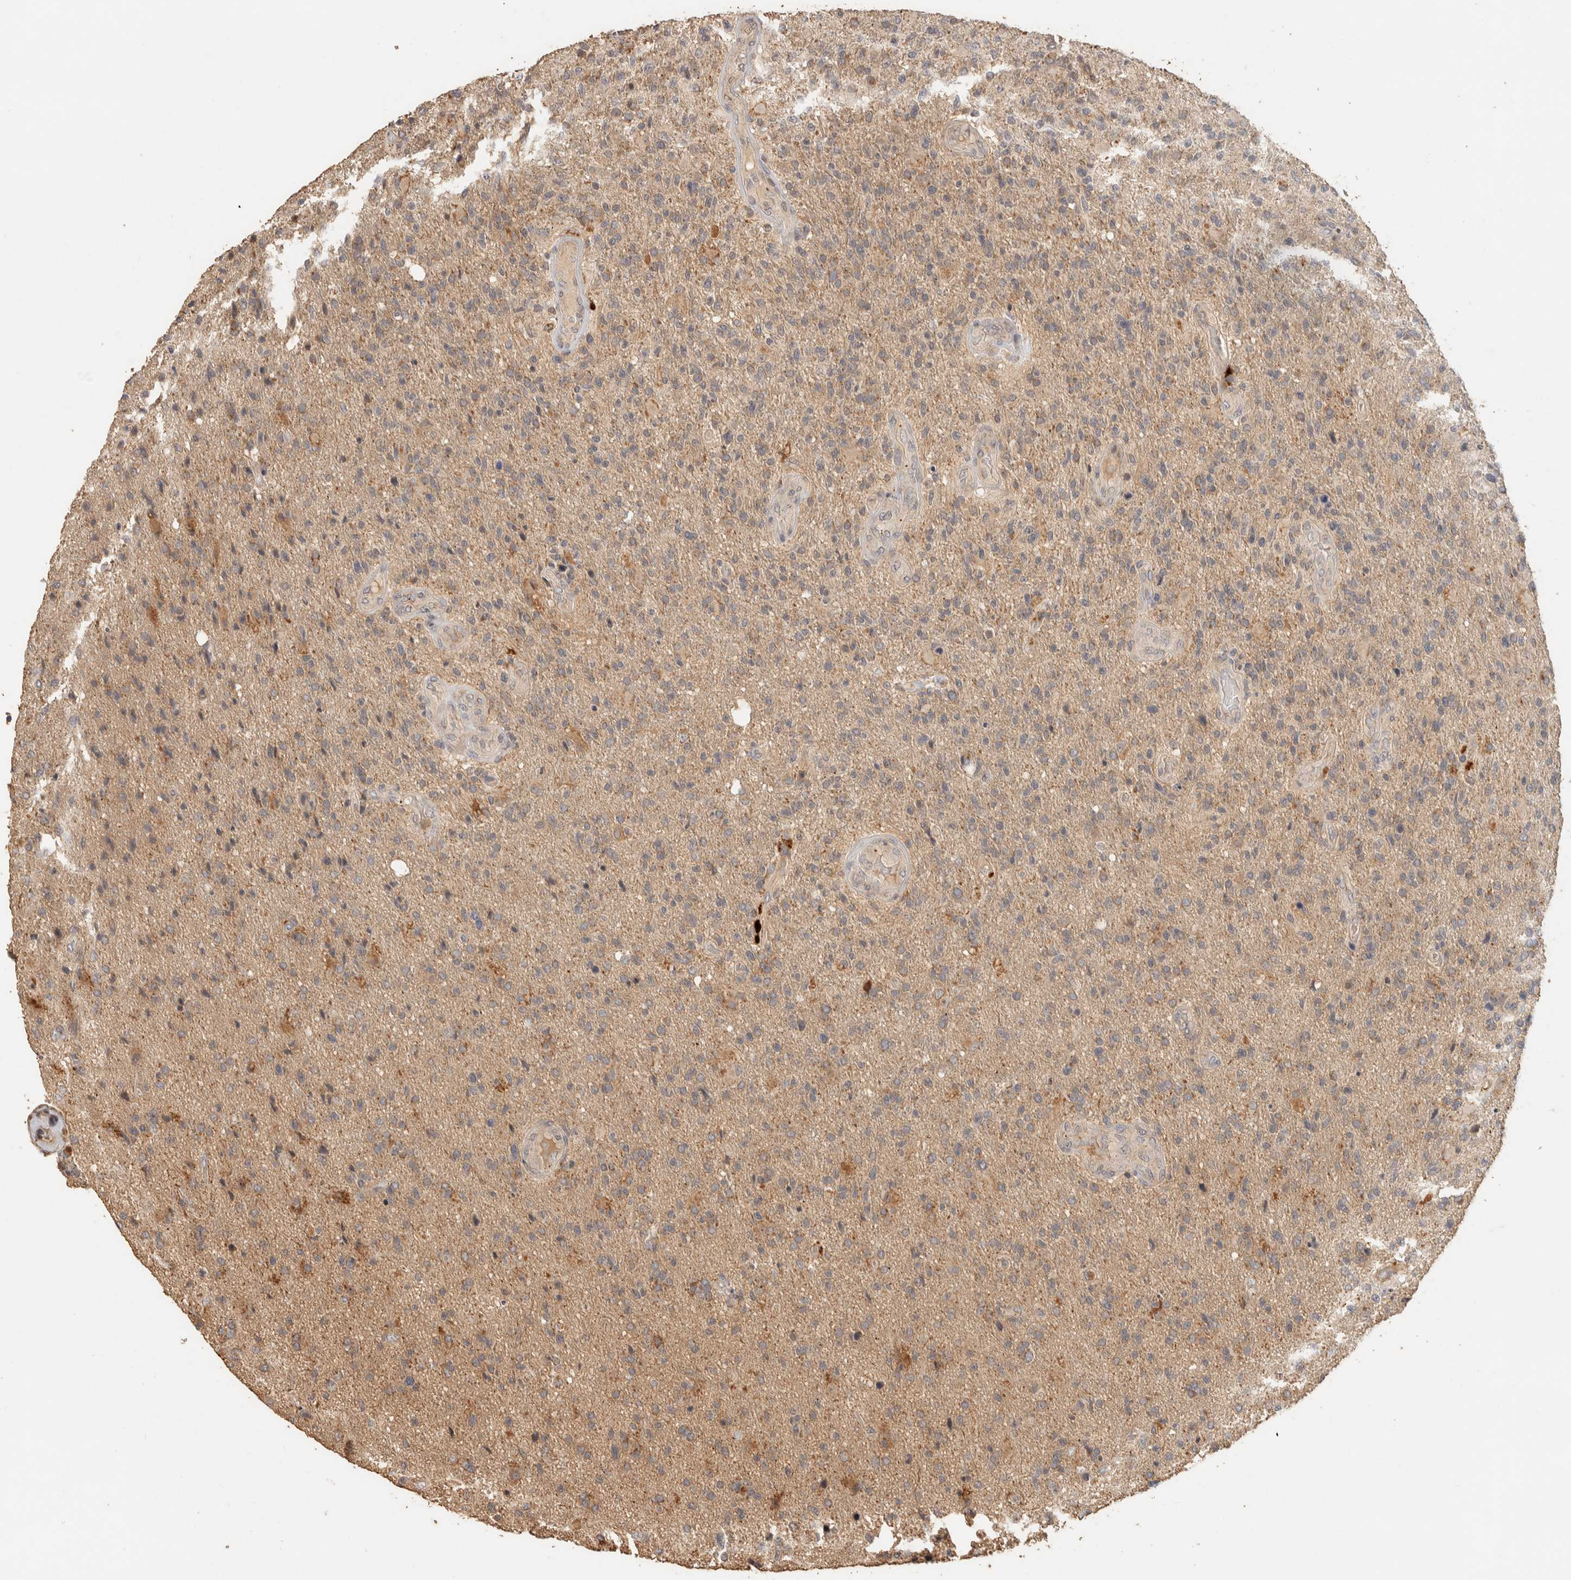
{"staining": {"intensity": "weak", "quantity": "25%-75%", "location": "cytoplasmic/membranous"}, "tissue": "glioma", "cell_type": "Tumor cells", "image_type": "cancer", "snomed": [{"axis": "morphology", "description": "Glioma, malignant, High grade"}, {"axis": "topography", "description": "Brain"}], "caption": "Brown immunohistochemical staining in malignant glioma (high-grade) exhibits weak cytoplasmic/membranous expression in approximately 25%-75% of tumor cells.", "gene": "ITPA", "patient": {"sex": "male", "age": 72}}